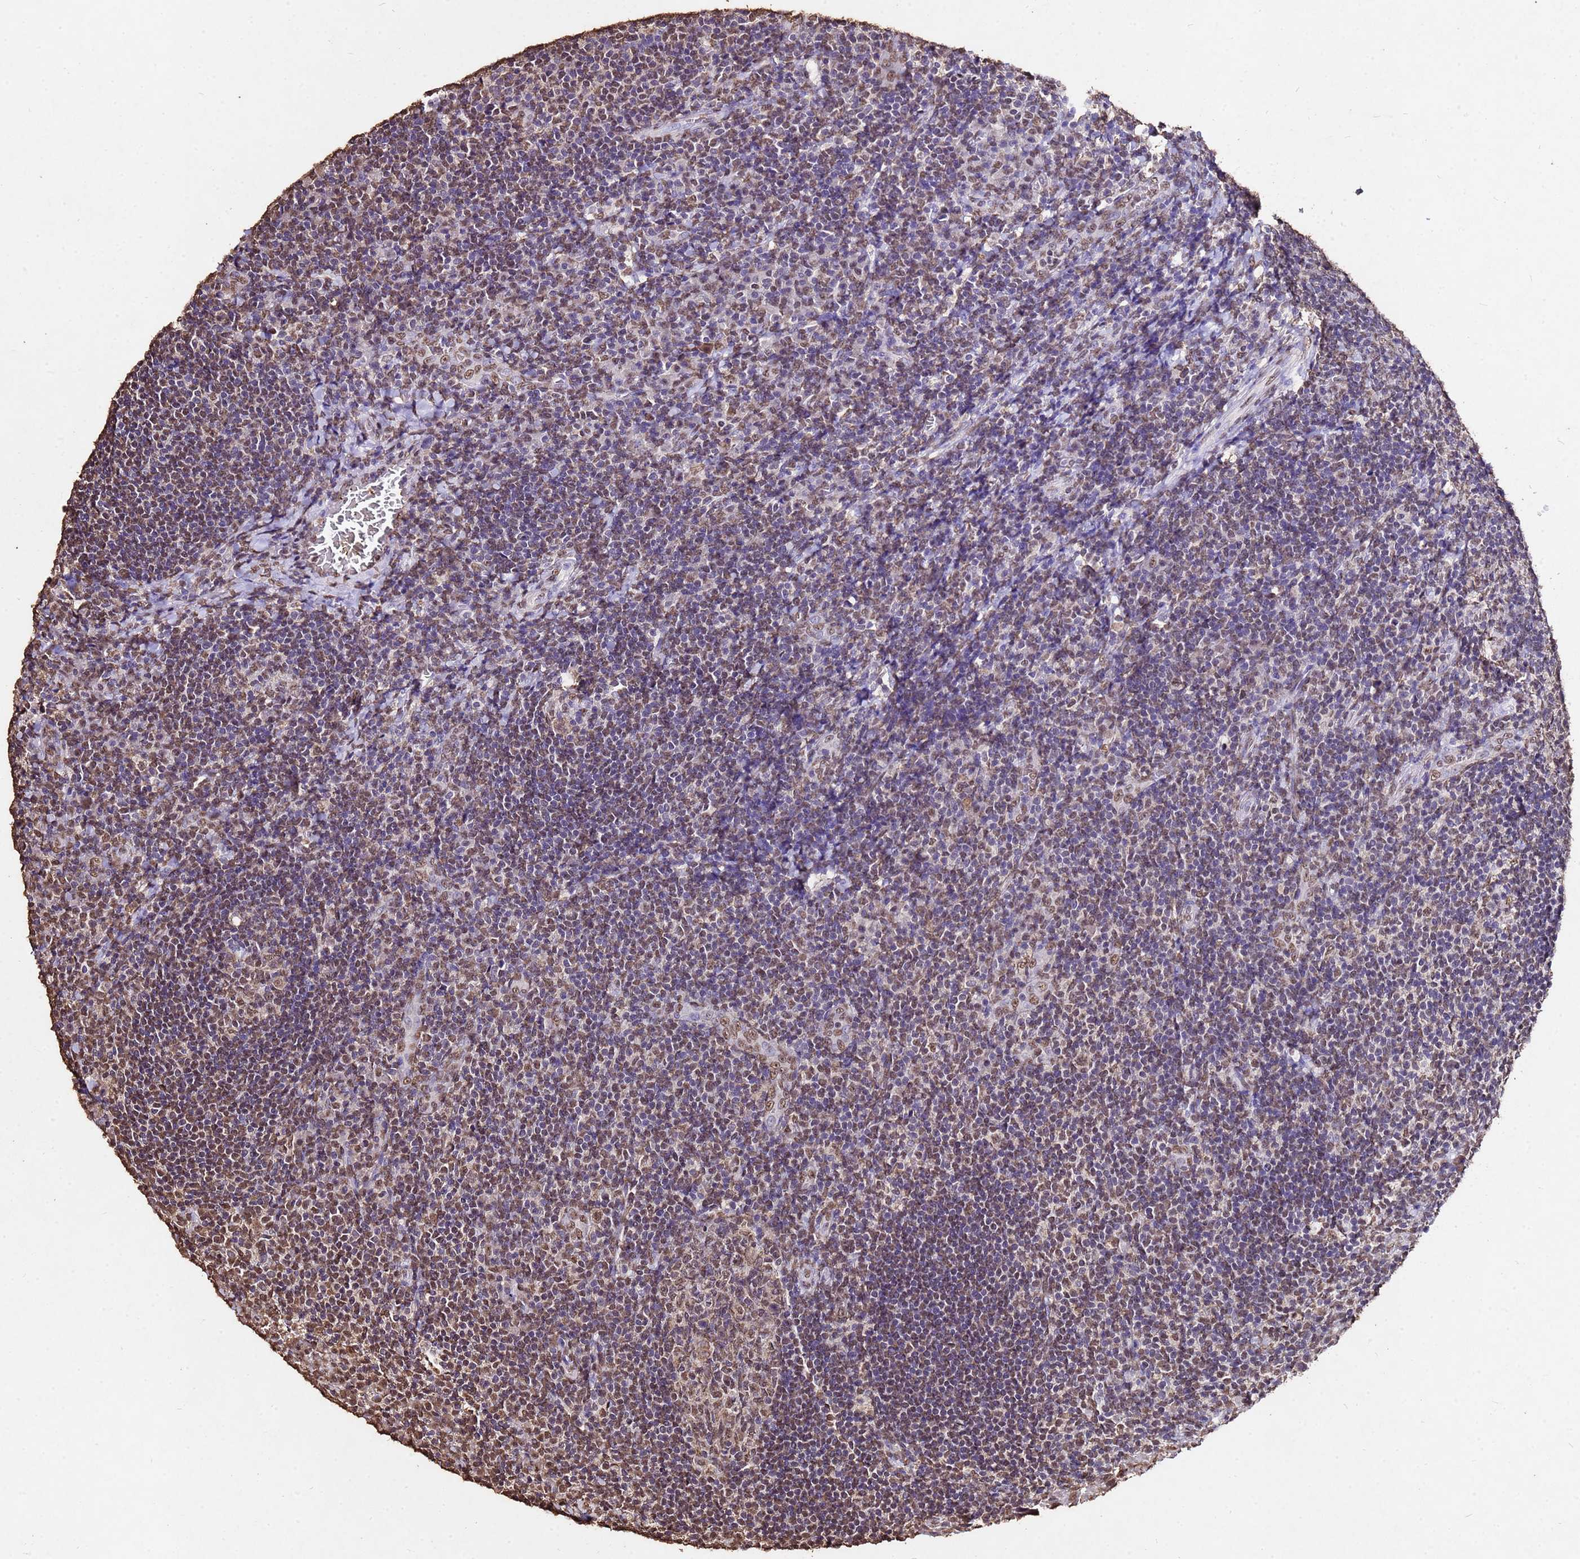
{"staining": {"intensity": "moderate", "quantity": ">75%", "location": "nuclear"}, "tissue": "tonsil", "cell_type": "Germinal center cells", "image_type": "normal", "snomed": [{"axis": "morphology", "description": "Normal tissue, NOS"}, {"axis": "topography", "description": "Tonsil"}], "caption": "Approximately >75% of germinal center cells in unremarkable human tonsil reveal moderate nuclear protein staining as visualized by brown immunohistochemical staining.", "gene": "MYOCD", "patient": {"sex": "male", "age": 17}}